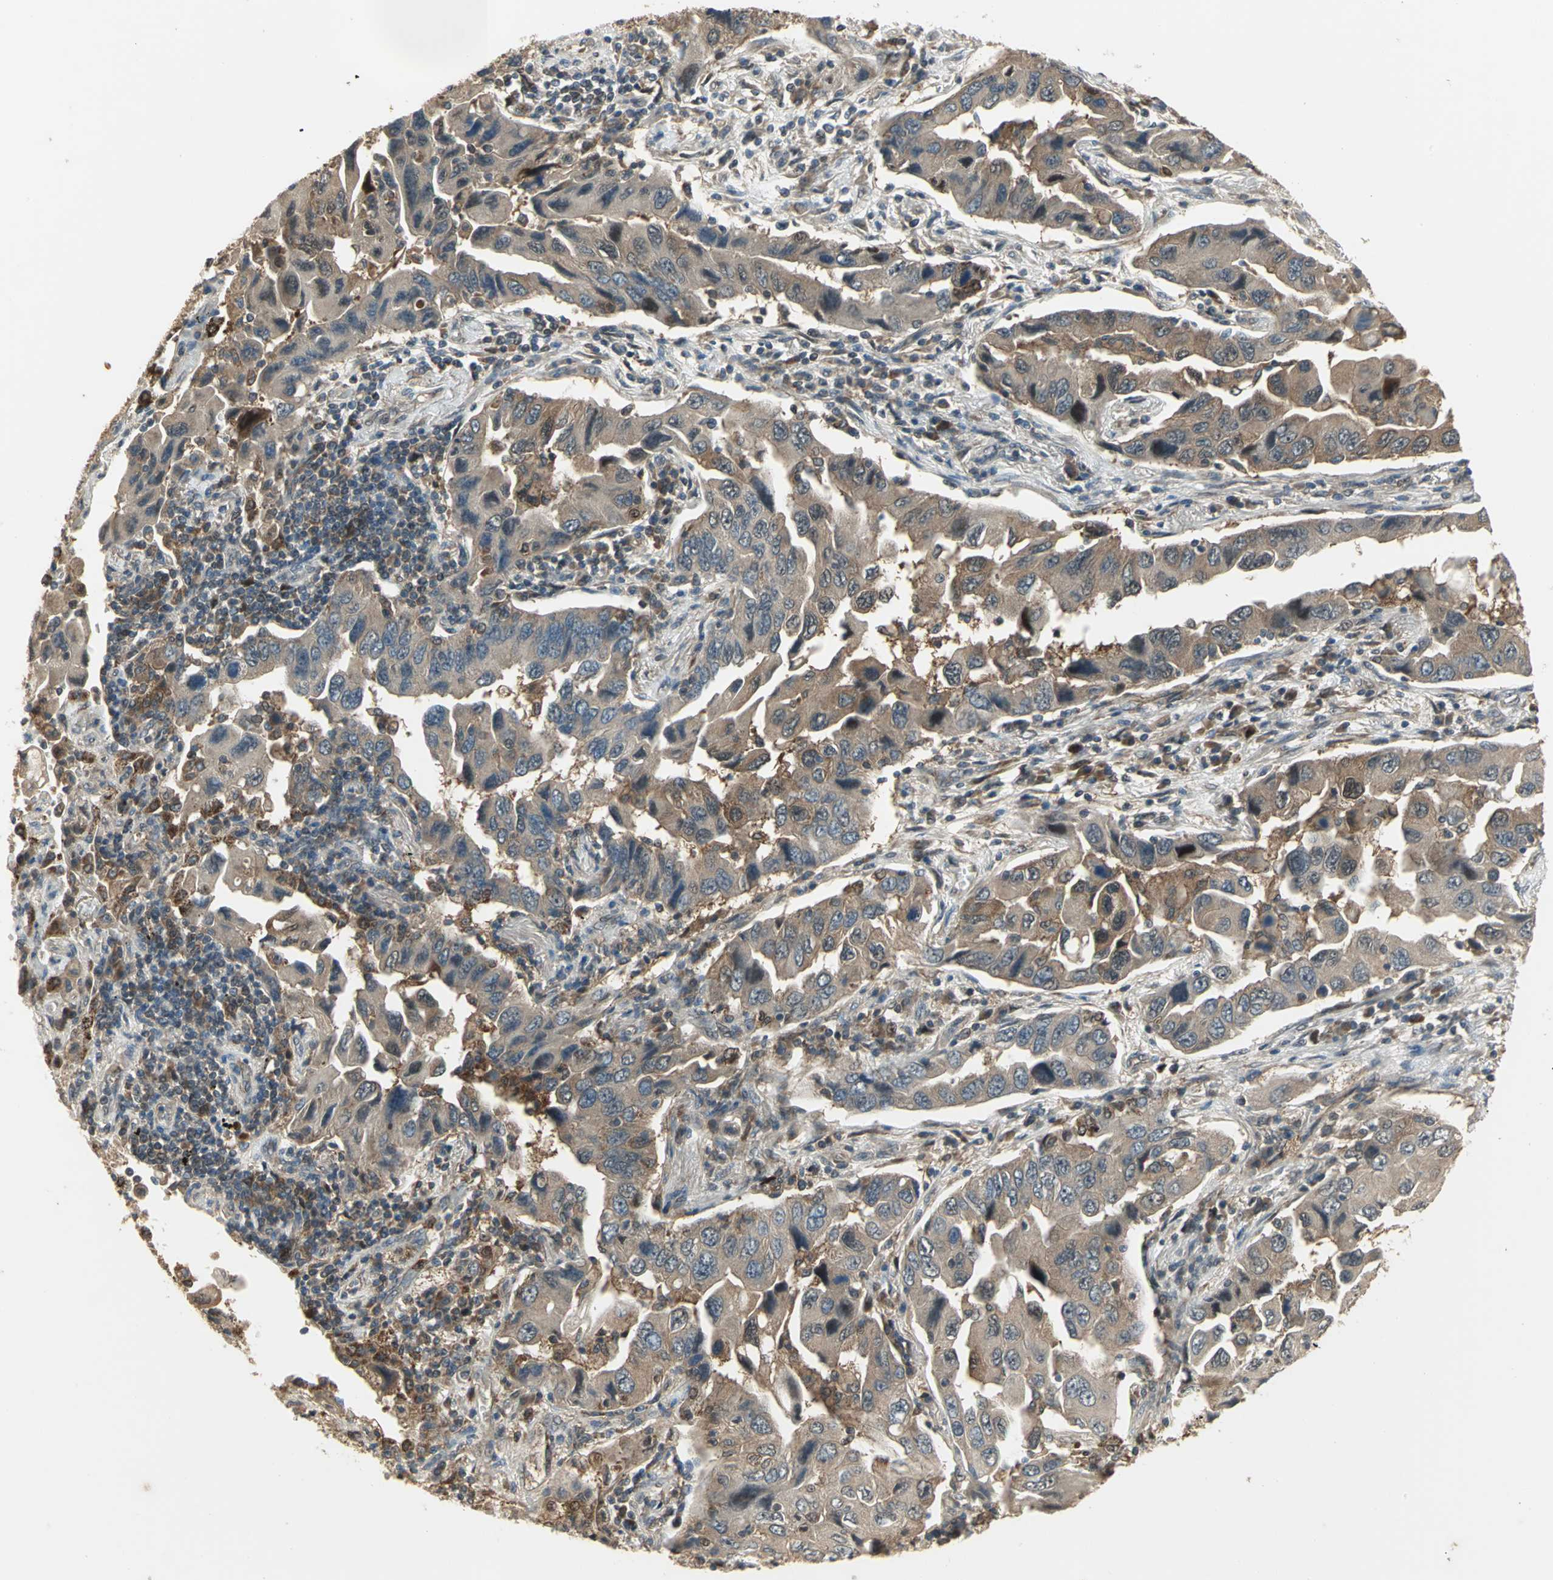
{"staining": {"intensity": "moderate", "quantity": ">75%", "location": "cytoplasmic/membranous"}, "tissue": "lung cancer", "cell_type": "Tumor cells", "image_type": "cancer", "snomed": [{"axis": "morphology", "description": "Adenocarcinoma, NOS"}, {"axis": "topography", "description": "Lung"}], "caption": "This is a histology image of immunohistochemistry (IHC) staining of adenocarcinoma (lung), which shows moderate positivity in the cytoplasmic/membranous of tumor cells.", "gene": "AMT", "patient": {"sex": "female", "age": 65}}